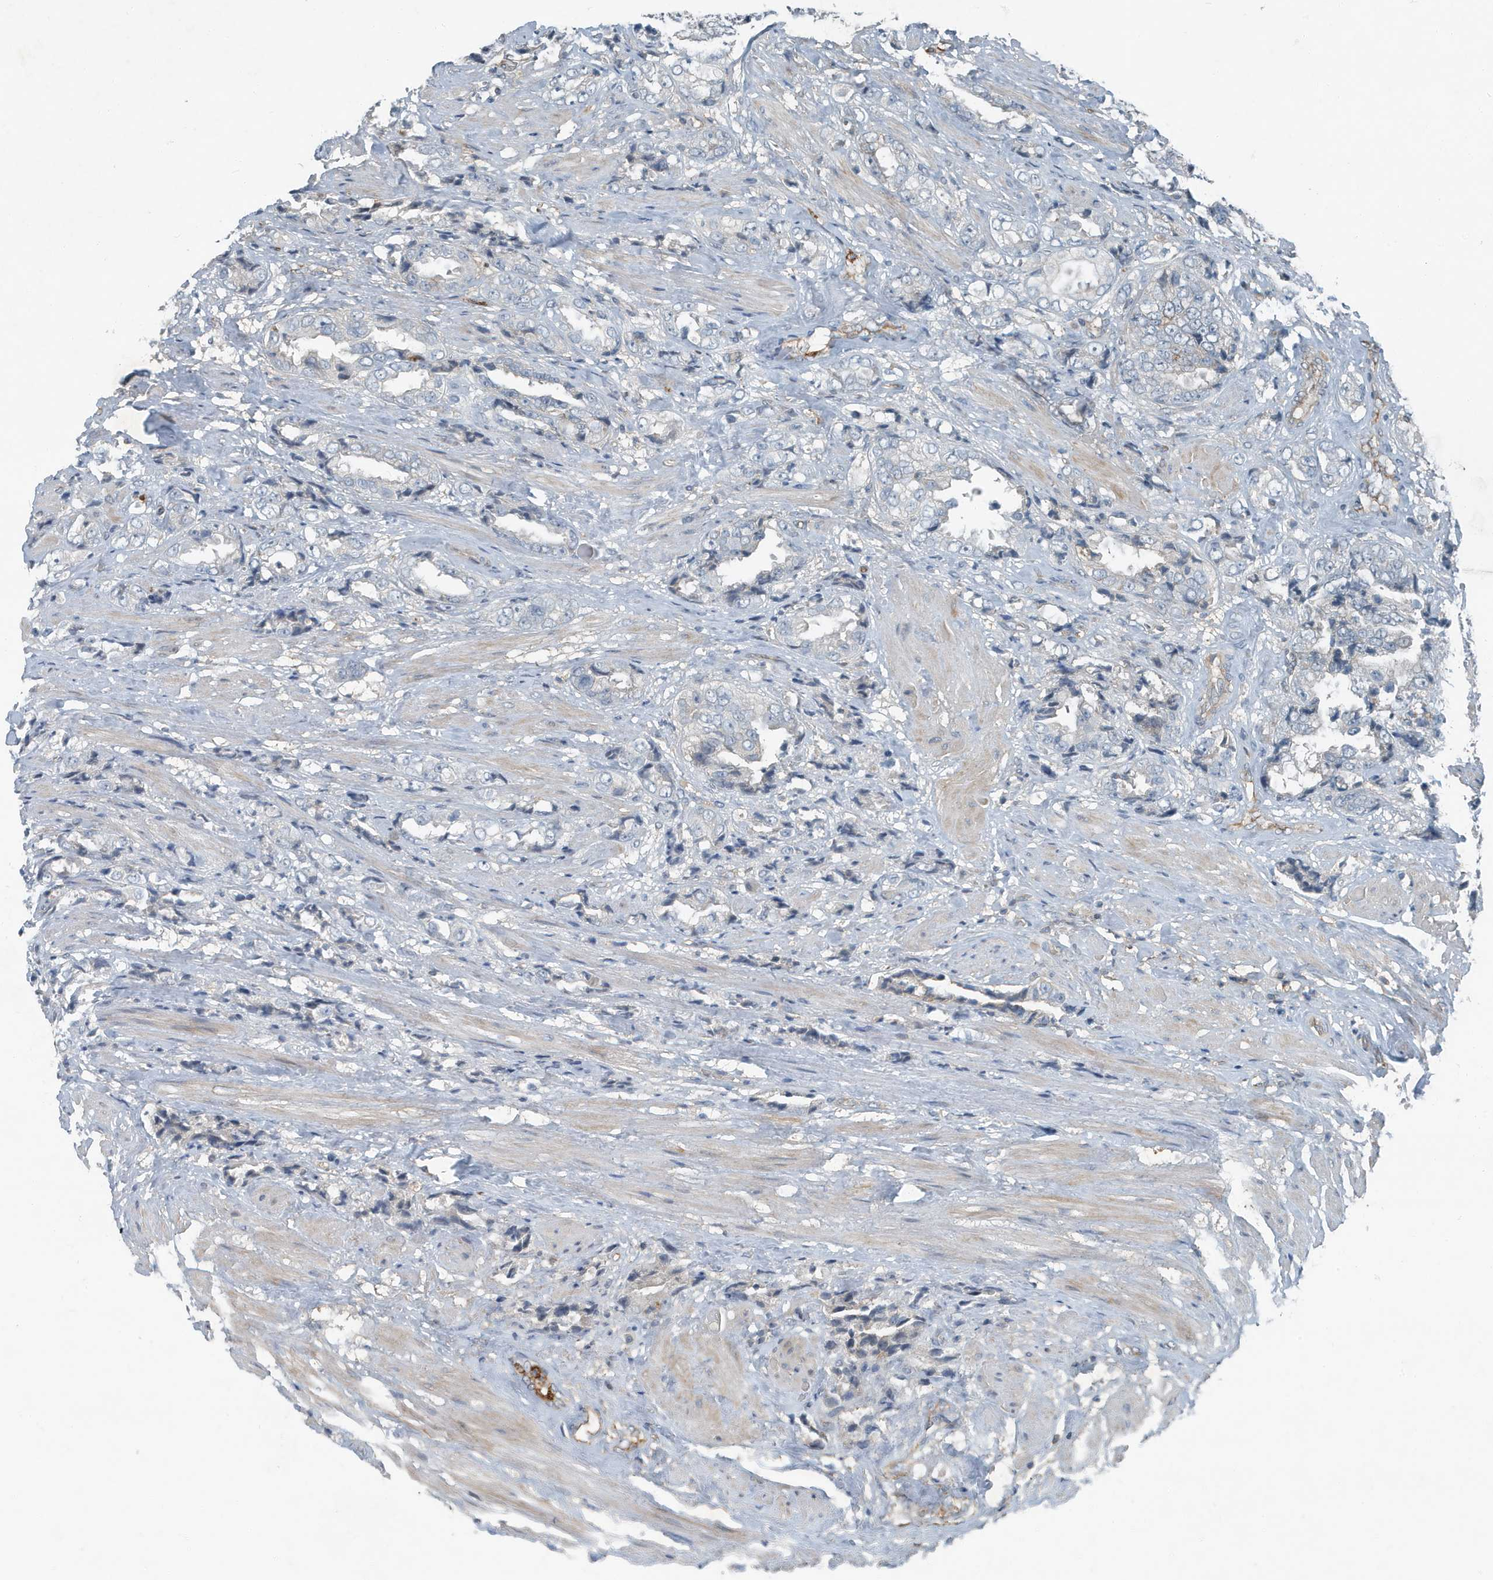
{"staining": {"intensity": "negative", "quantity": "none", "location": "none"}, "tissue": "prostate cancer", "cell_type": "Tumor cells", "image_type": "cancer", "snomed": [{"axis": "morphology", "description": "Adenocarcinoma, High grade"}, {"axis": "topography", "description": "Prostate"}], "caption": "IHC image of neoplastic tissue: prostate cancer stained with DAB exhibits no significant protein positivity in tumor cells. (Stains: DAB (3,3'-diaminobenzidine) IHC with hematoxylin counter stain, Microscopy: brightfield microscopy at high magnification).", "gene": "DAPP1", "patient": {"sex": "male", "age": 61}}